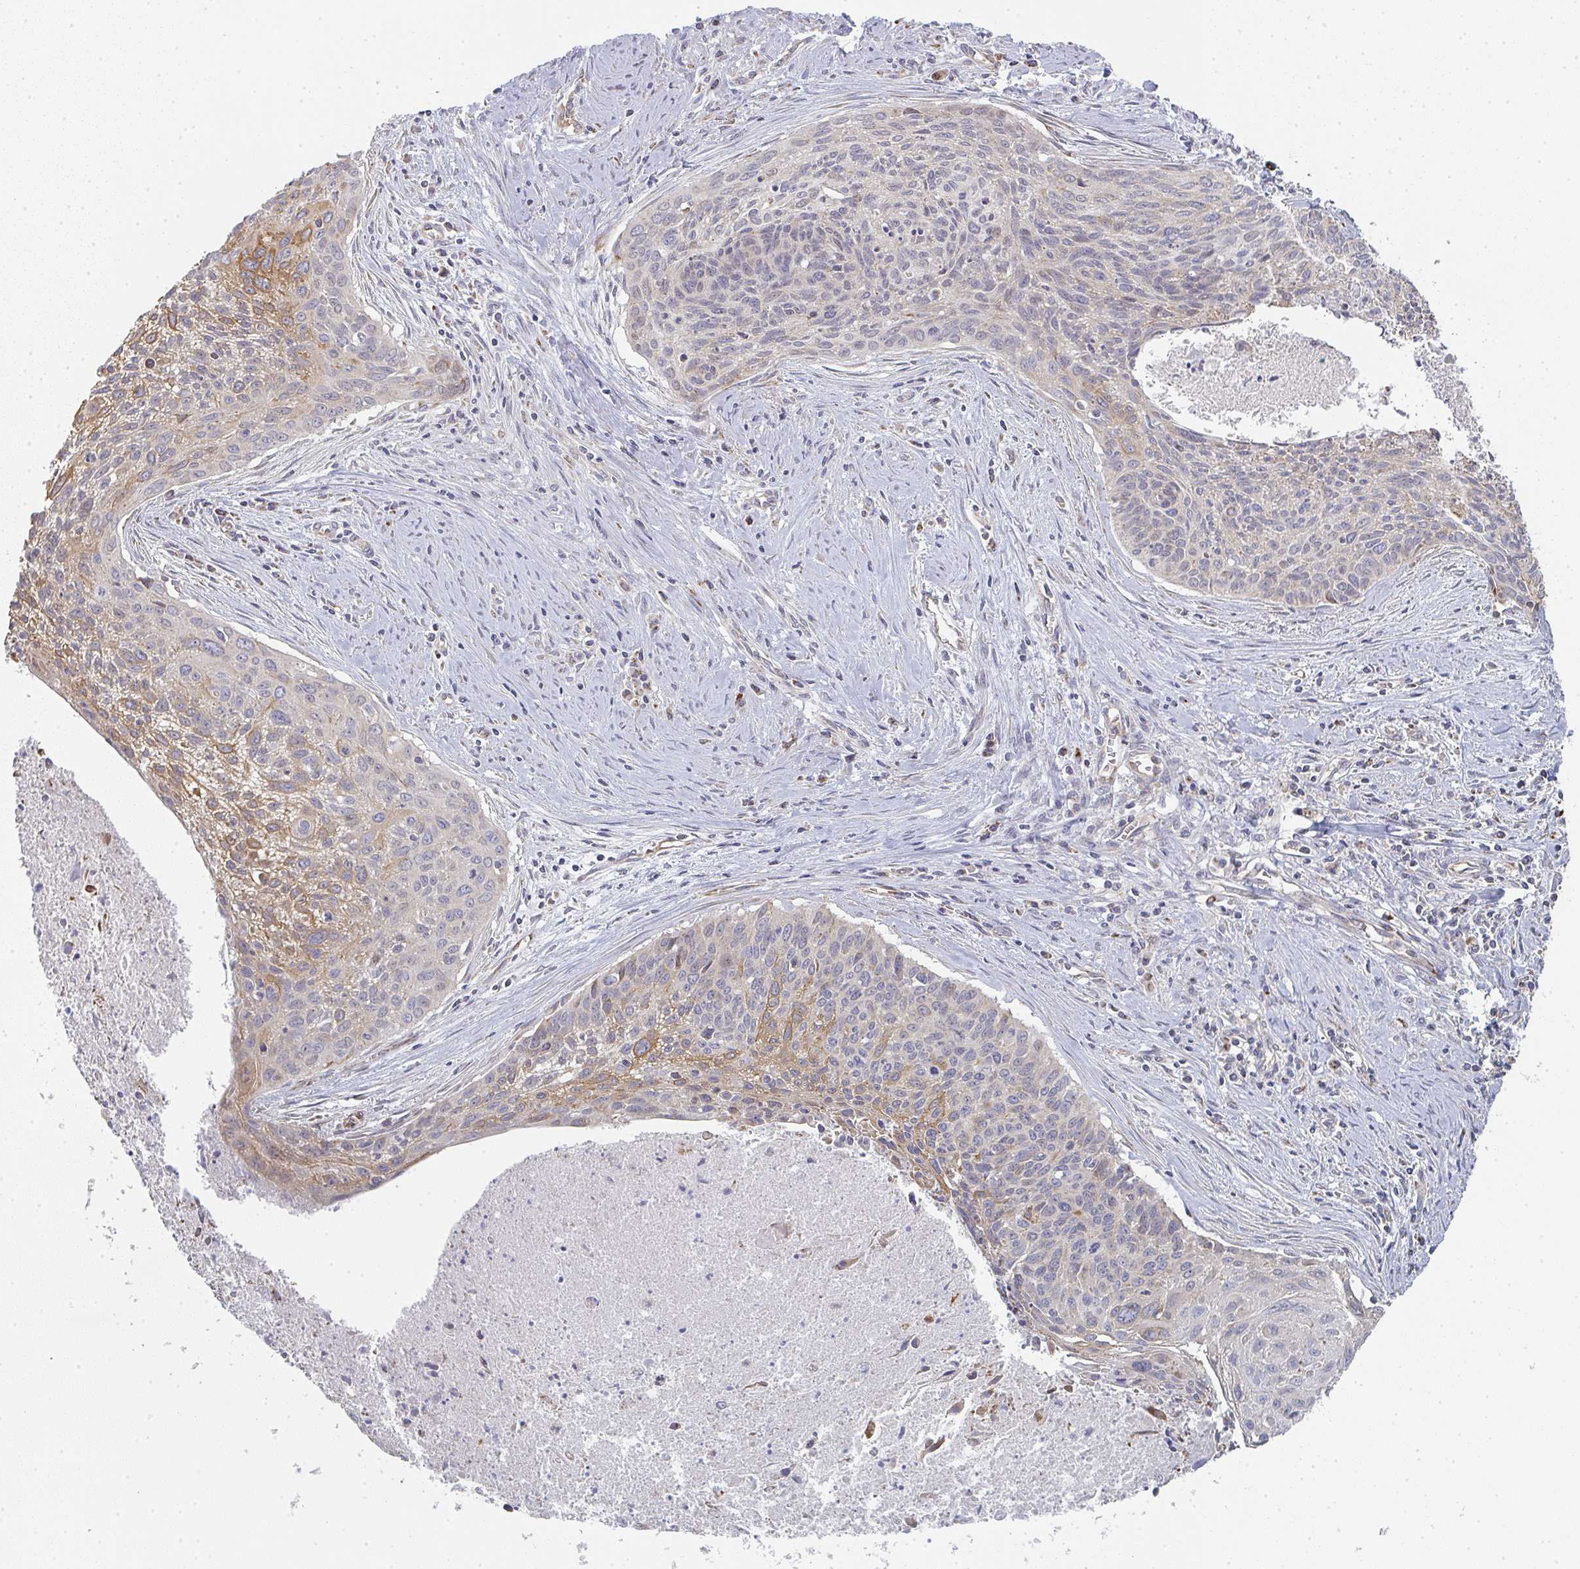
{"staining": {"intensity": "moderate", "quantity": "<25%", "location": "cytoplasmic/membranous"}, "tissue": "cervical cancer", "cell_type": "Tumor cells", "image_type": "cancer", "snomed": [{"axis": "morphology", "description": "Squamous cell carcinoma, NOS"}, {"axis": "topography", "description": "Cervix"}], "caption": "This is a micrograph of immunohistochemistry (IHC) staining of squamous cell carcinoma (cervical), which shows moderate positivity in the cytoplasmic/membranous of tumor cells.", "gene": "ZNF526", "patient": {"sex": "female", "age": 55}}